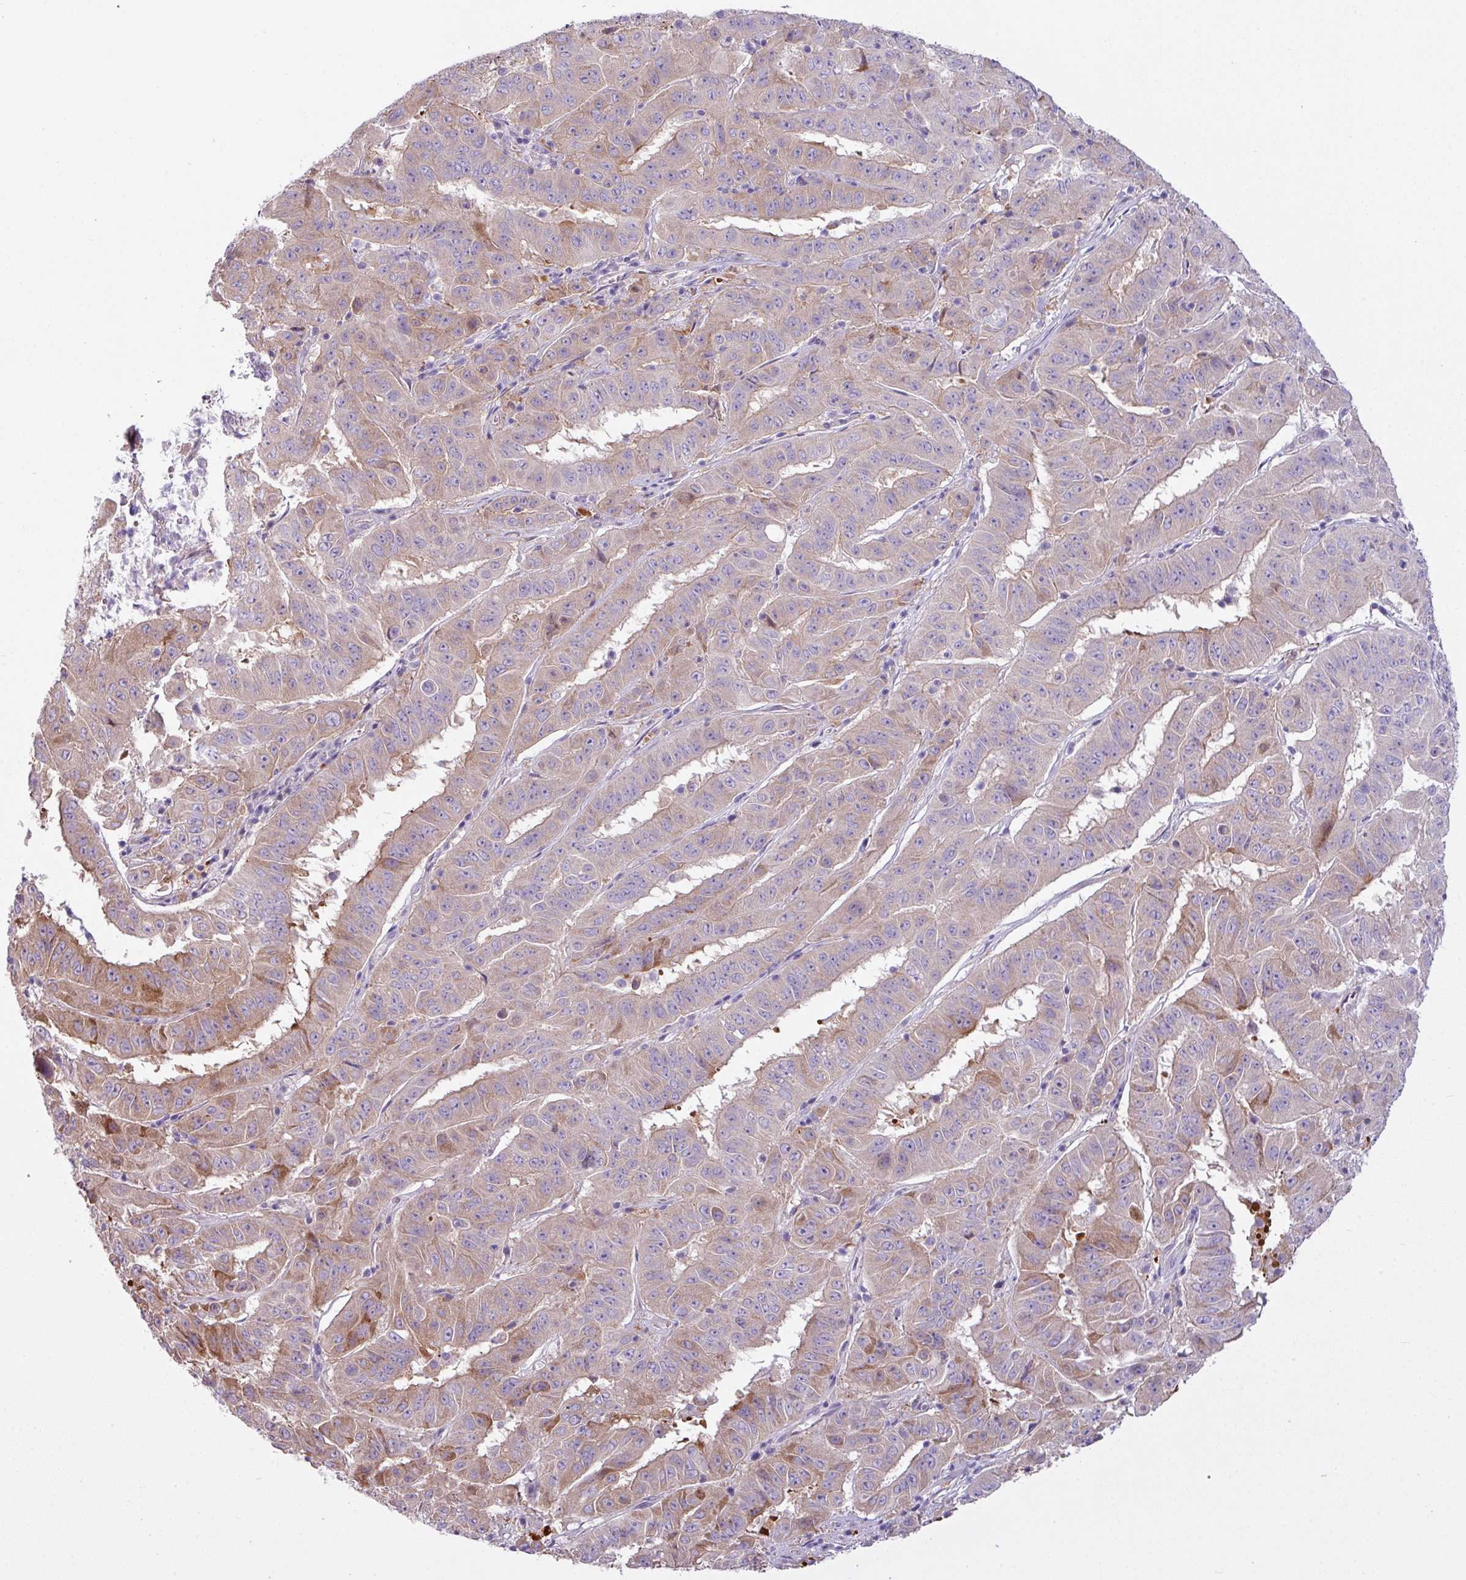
{"staining": {"intensity": "moderate", "quantity": "<25%", "location": "cytoplasmic/membranous"}, "tissue": "pancreatic cancer", "cell_type": "Tumor cells", "image_type": "cancer", "snomed": [{"axis": "morphology", "description": "Adenocarcinoma, NOS"}, {"axis": "topography", "description": "Pancreas"}], "caption": "Pancreatic cancer tissue exhibits moderate cytoplasmic/membranous expression in about <25% of tumor cells, visualized by immunohistochemistry.", "gene": "CAMK2B", "patient": {"sex": "male", "age": 63}}